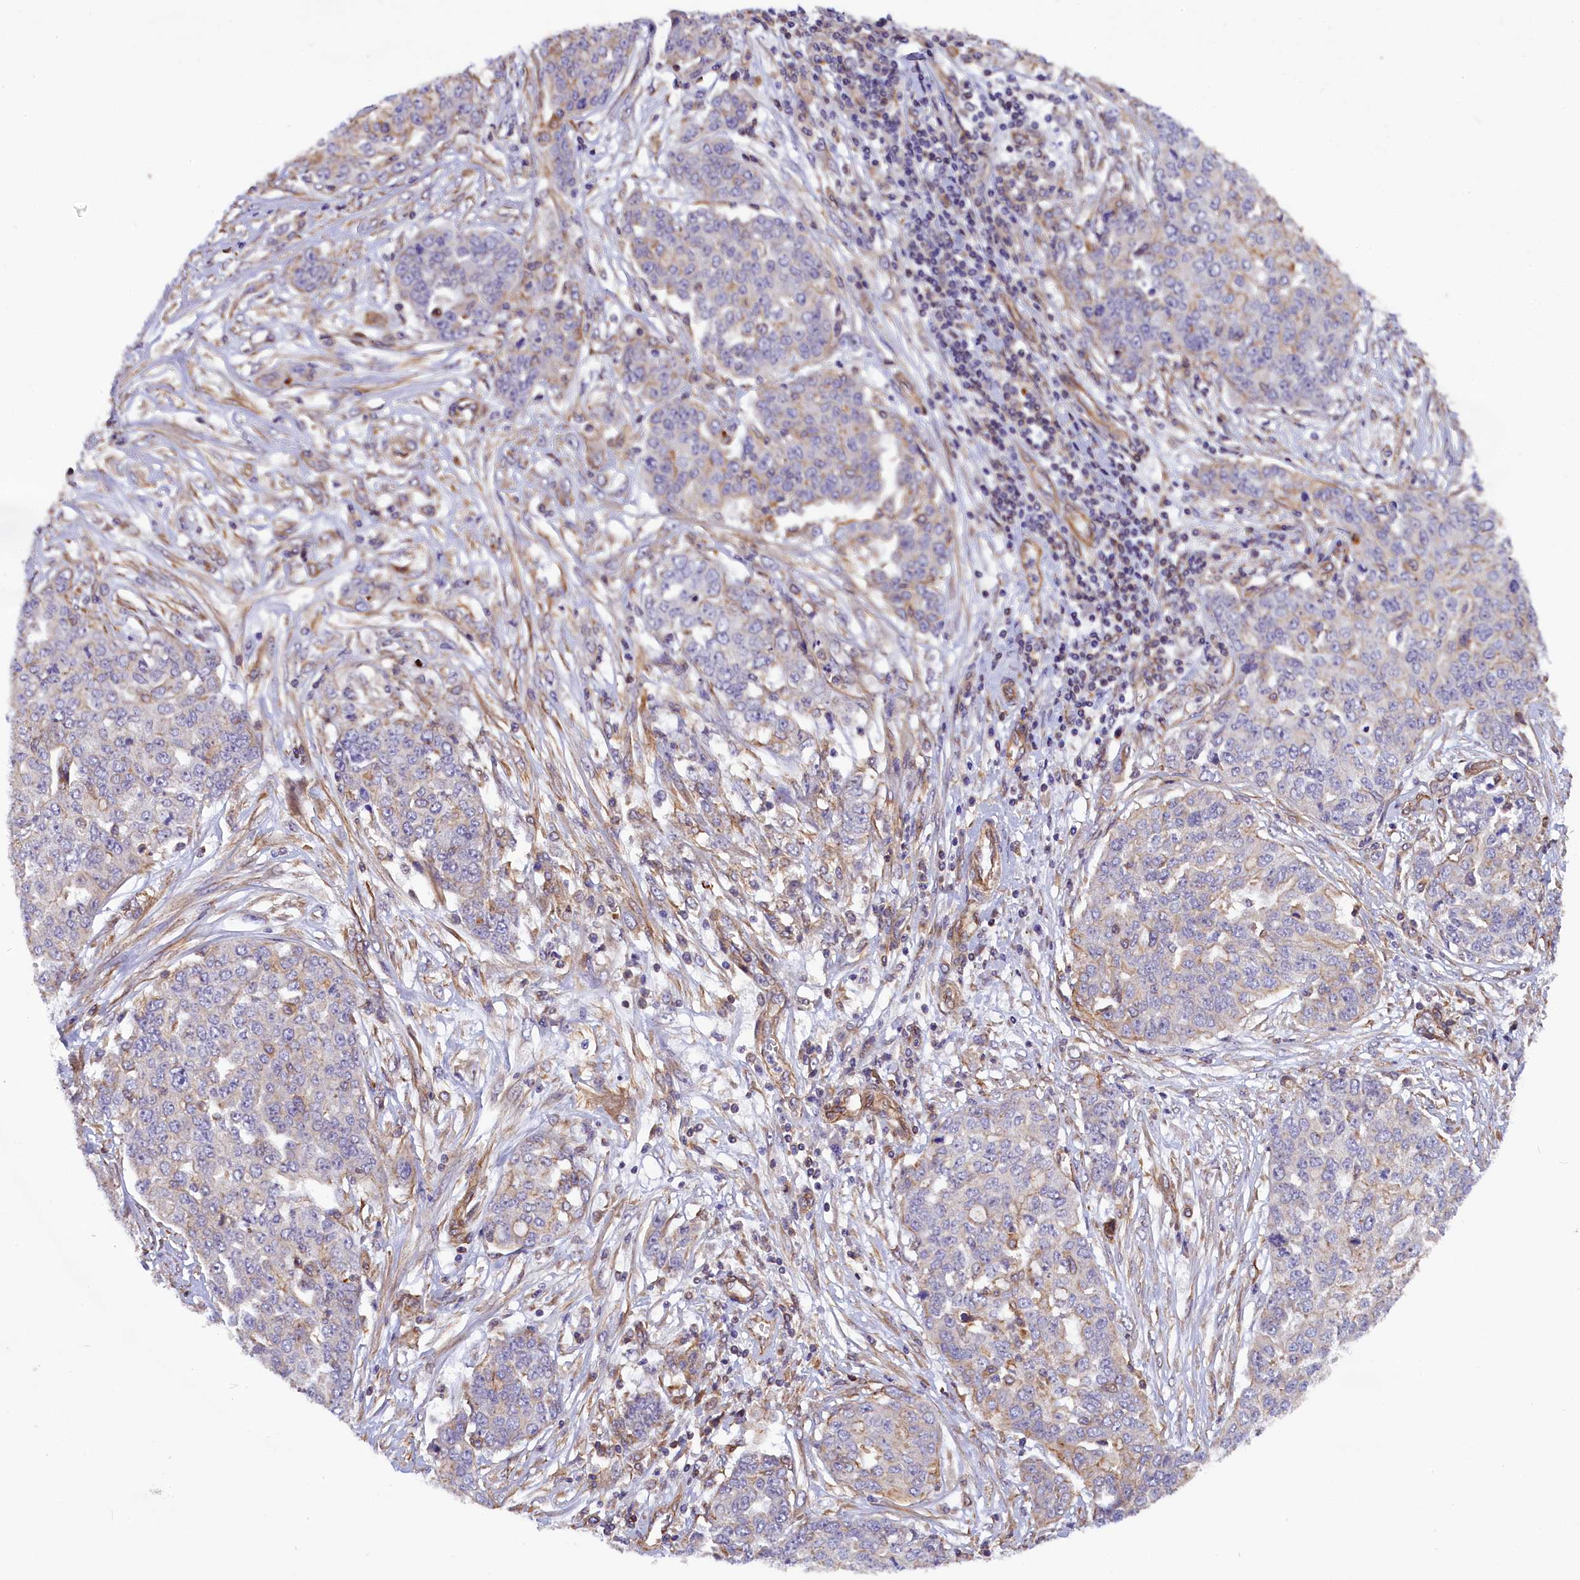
{"staining": {"intensity": "negative", "quantity": "none", "location": "none"}, "tissue": "ovarian cancer", "cell_type": "Tumor cells", "image_type": "cancer", "snomed": [{"axis": "morphology", "description": "Cystadenocarcinoma, serous, NOS"}, {"axis": "topography", "description": "Soft tissue"}, {"axis": "topography", "description": "Ovary"}], "caption": "The photomicrograph displays no significant expression in tumor cells of ovarian serous cystadenocarcinoma. (DAB (3,3'-diaminobenzidine) IHC with hematoxylin counter stain).", "gene": "MED20", "patient": {"sex": "female", "age": 57}}